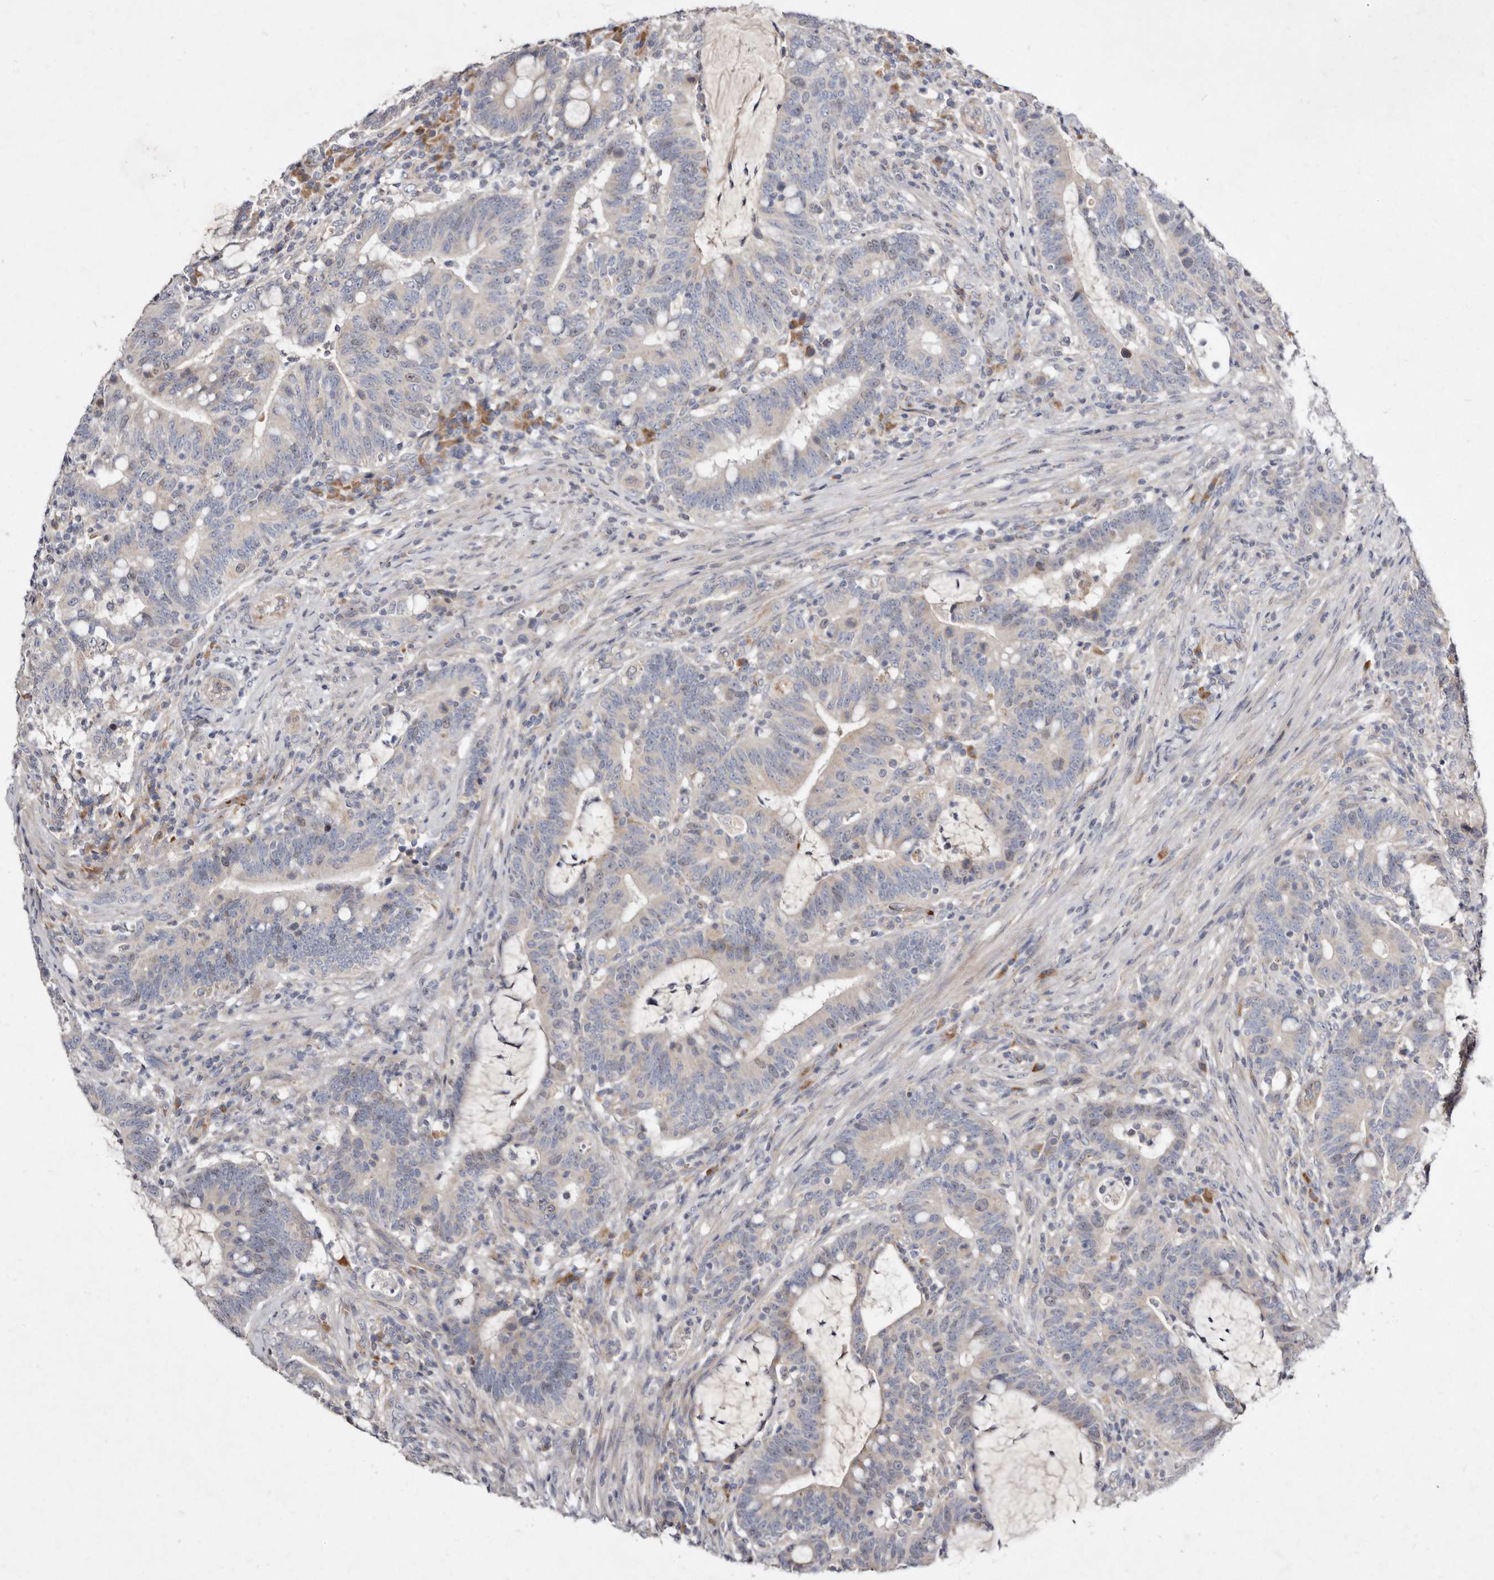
{"staining": {"intensity": "negative", "quantity": "none", "location": "none"}, "tissue": "colorectal cancer", "cell_type": "Tumor cells", "image_type": "cancer", "snomed": [{"axis": "morphology", "description": "Adenocarcinoma, NOS"}, {"axis": "topography", "description": "Colon"}], "caption": "Tumor cells show no significant positivity in colorectal cancer (adenocarcinoma). (Immunohistochemistry, brightfield microscopy, high magnification).", "gene": "SLC25A20", "patient": {"sex": "female", "age": 66}}